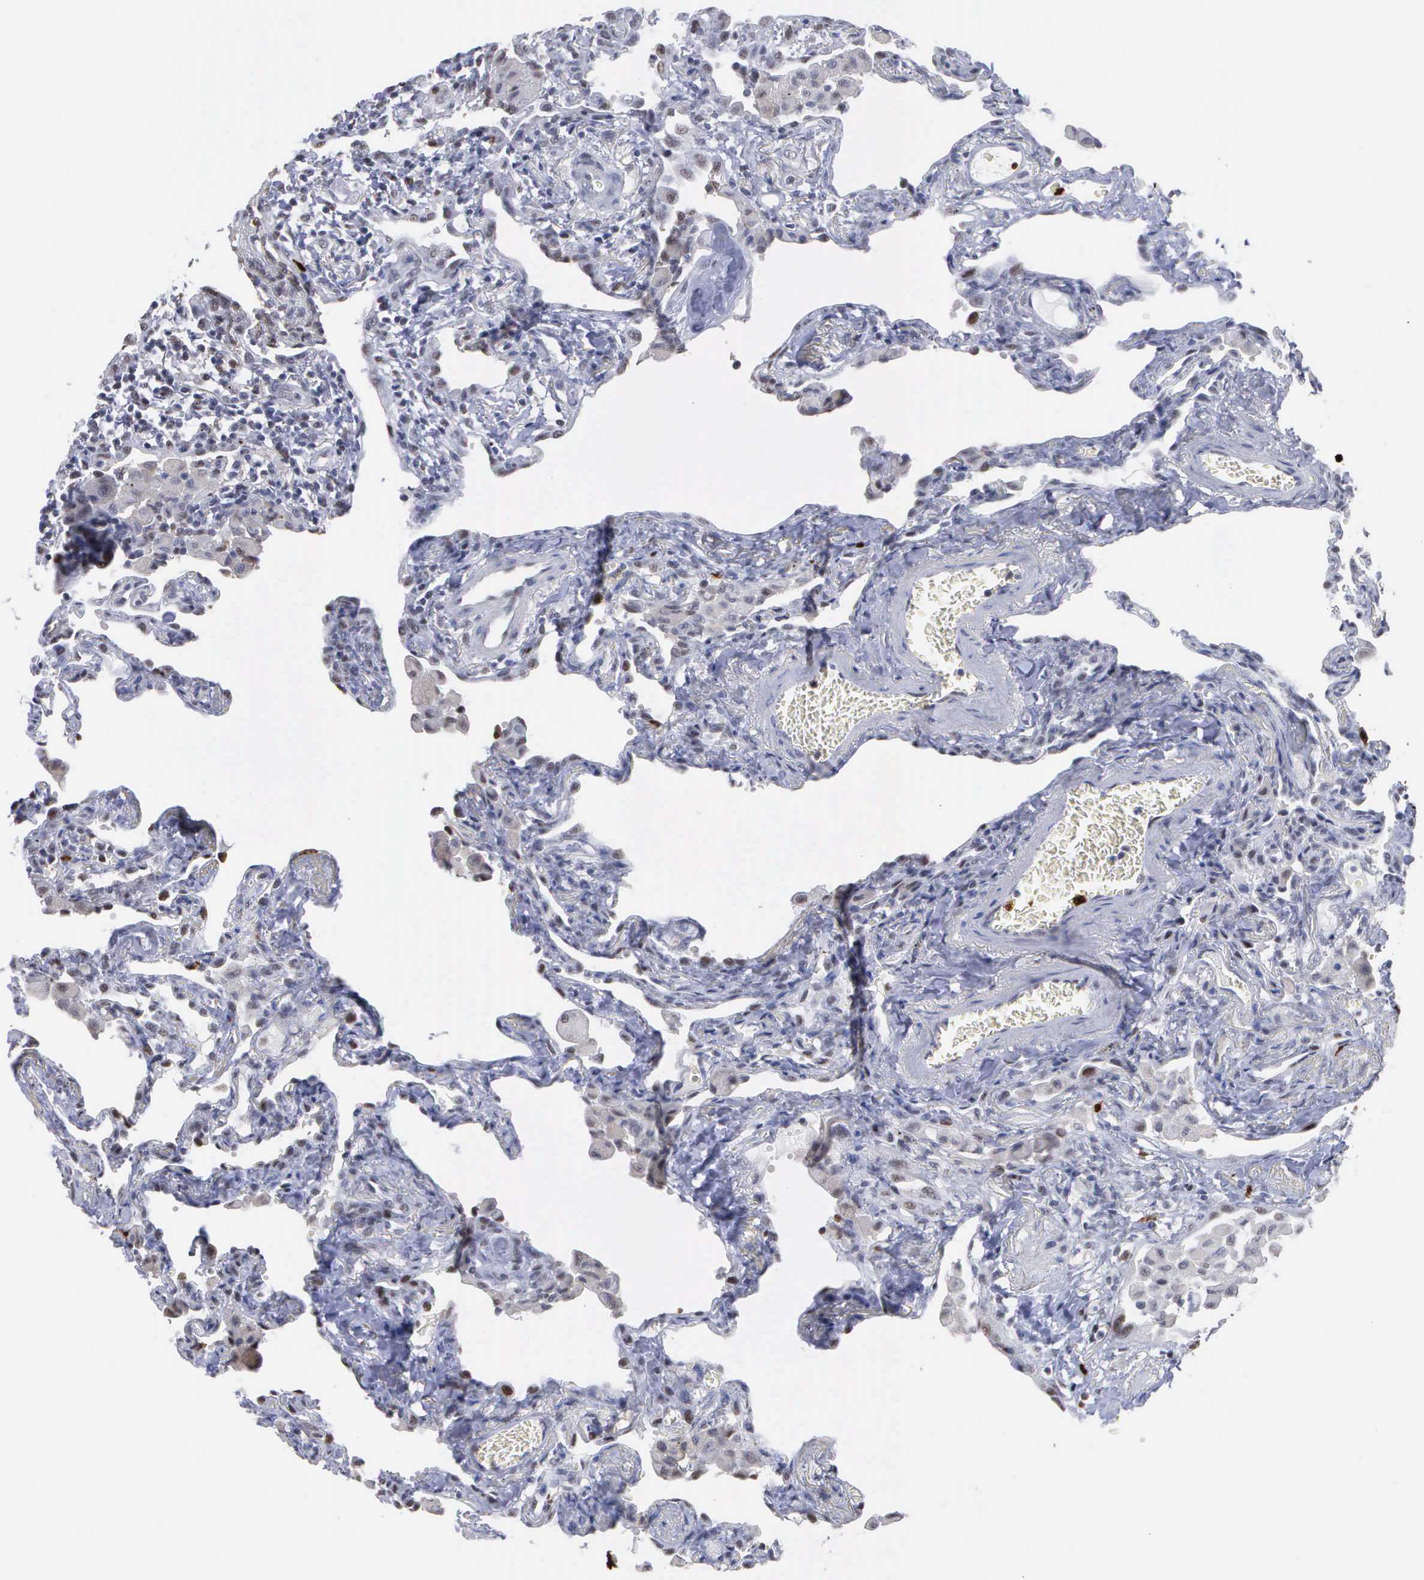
{"staining": {"intensity": "negative", "quantity": "none", "location": "none"}, "tissue": "lung", "cell_type": "Alveolar cells", "image_type": "normal", "snomed": [{"axis": "morphology", "description": "Normal tissue, NOS"}, {"axis": "topography", "description": "Lung"}], "caption": "The photomicrograph displays no staining of alveolar cells in benign lung.", "gene": "SPIN3", "patient": {"sex": "male", "age": 73}}